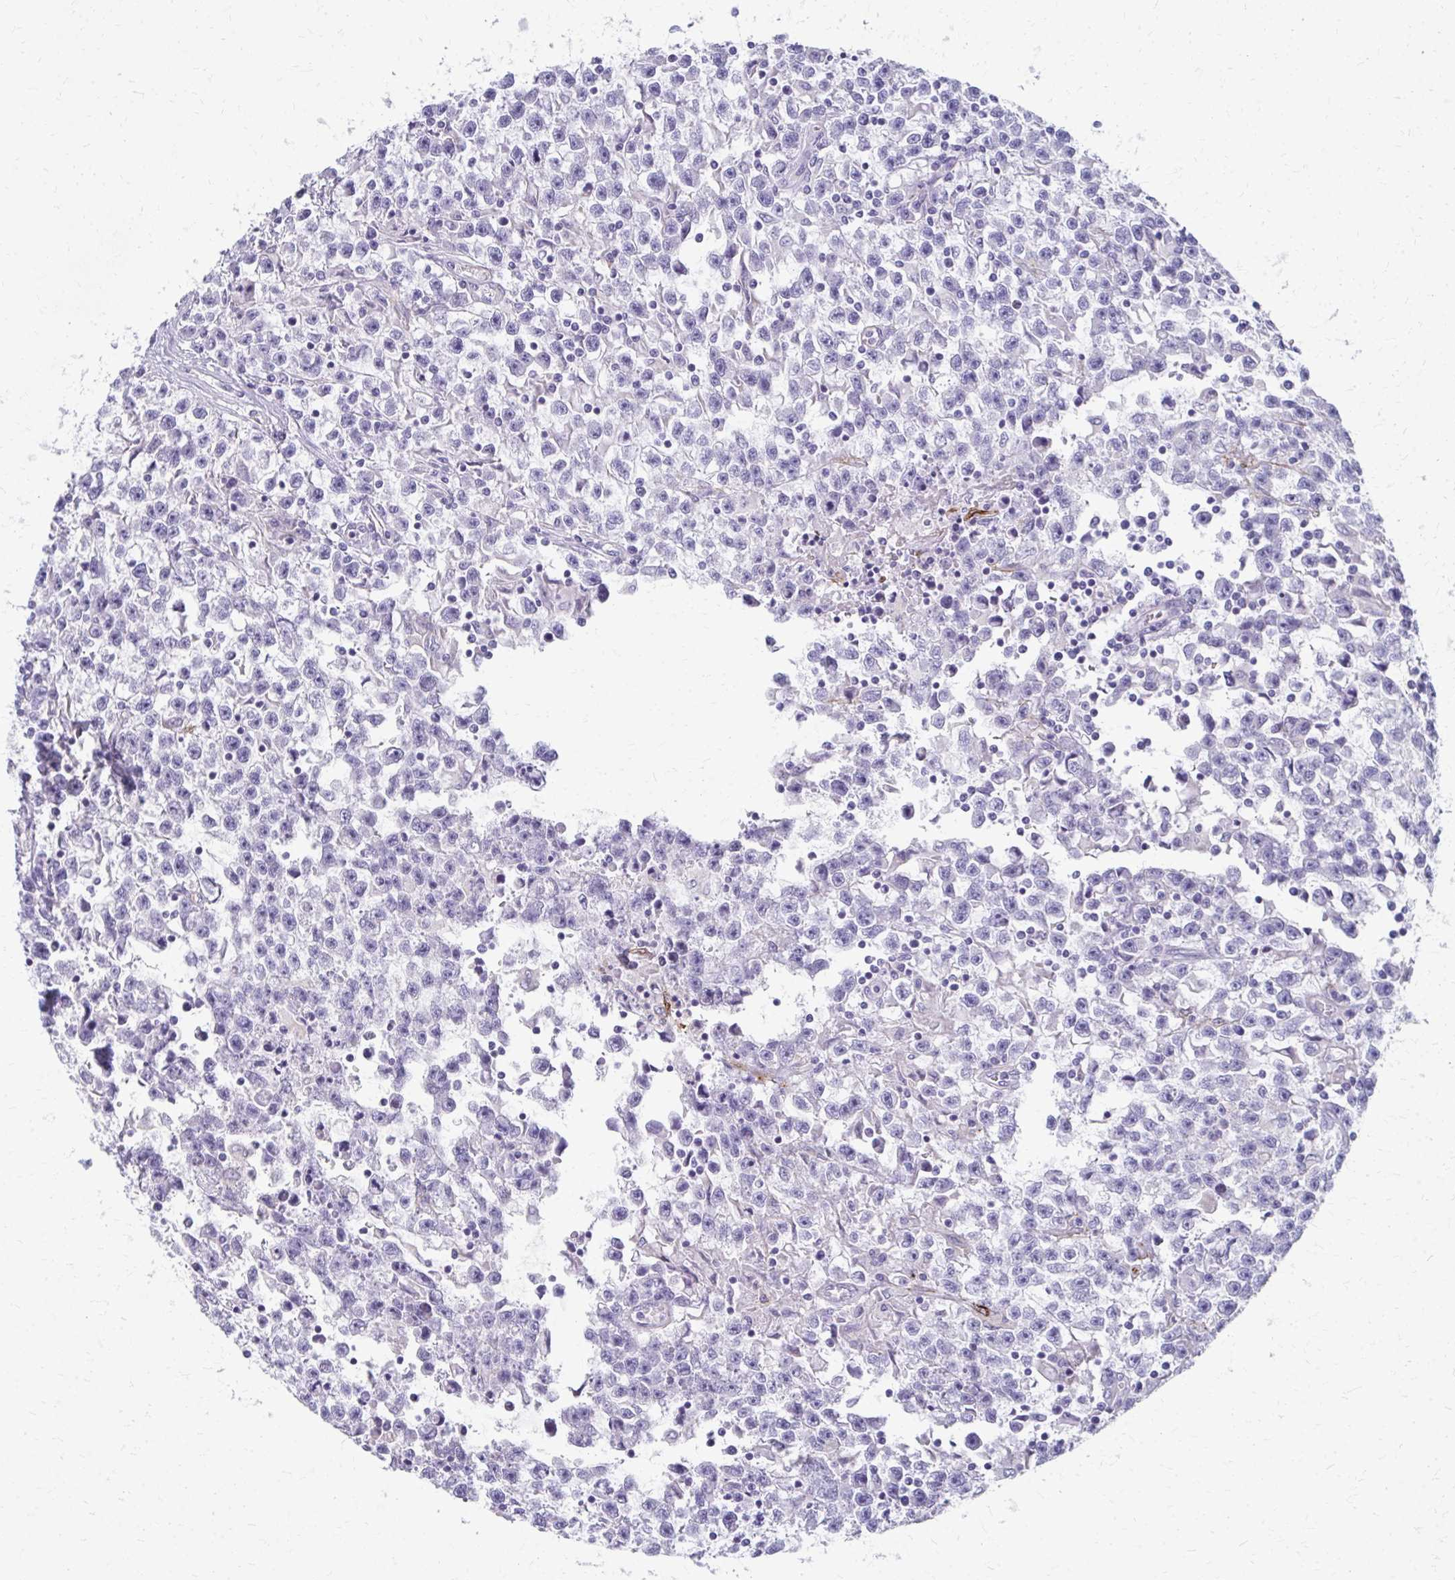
{"staining": {"intensity": "negative", "quantity": "none", "location": "none"}, "tissue": "testis cancer", "cell_type": "Tumor cells", "image_type": "cancer", "snomed": [{"axis": "morphology", "description": "Seminoma, NOS"}, {"axis": "topography", "description": "Testis"}], "caption": "The immunohistochemistry (IHC) micrograph has no significant expression in tumor cells of testis cancer (seminoma) tissue. (DAB immunohistochemistry (IHC) visualized using brightfield microscopy, high magnification).", "gene": "ADIPOQ", "patient": {"sex": "male", "age": 31}}